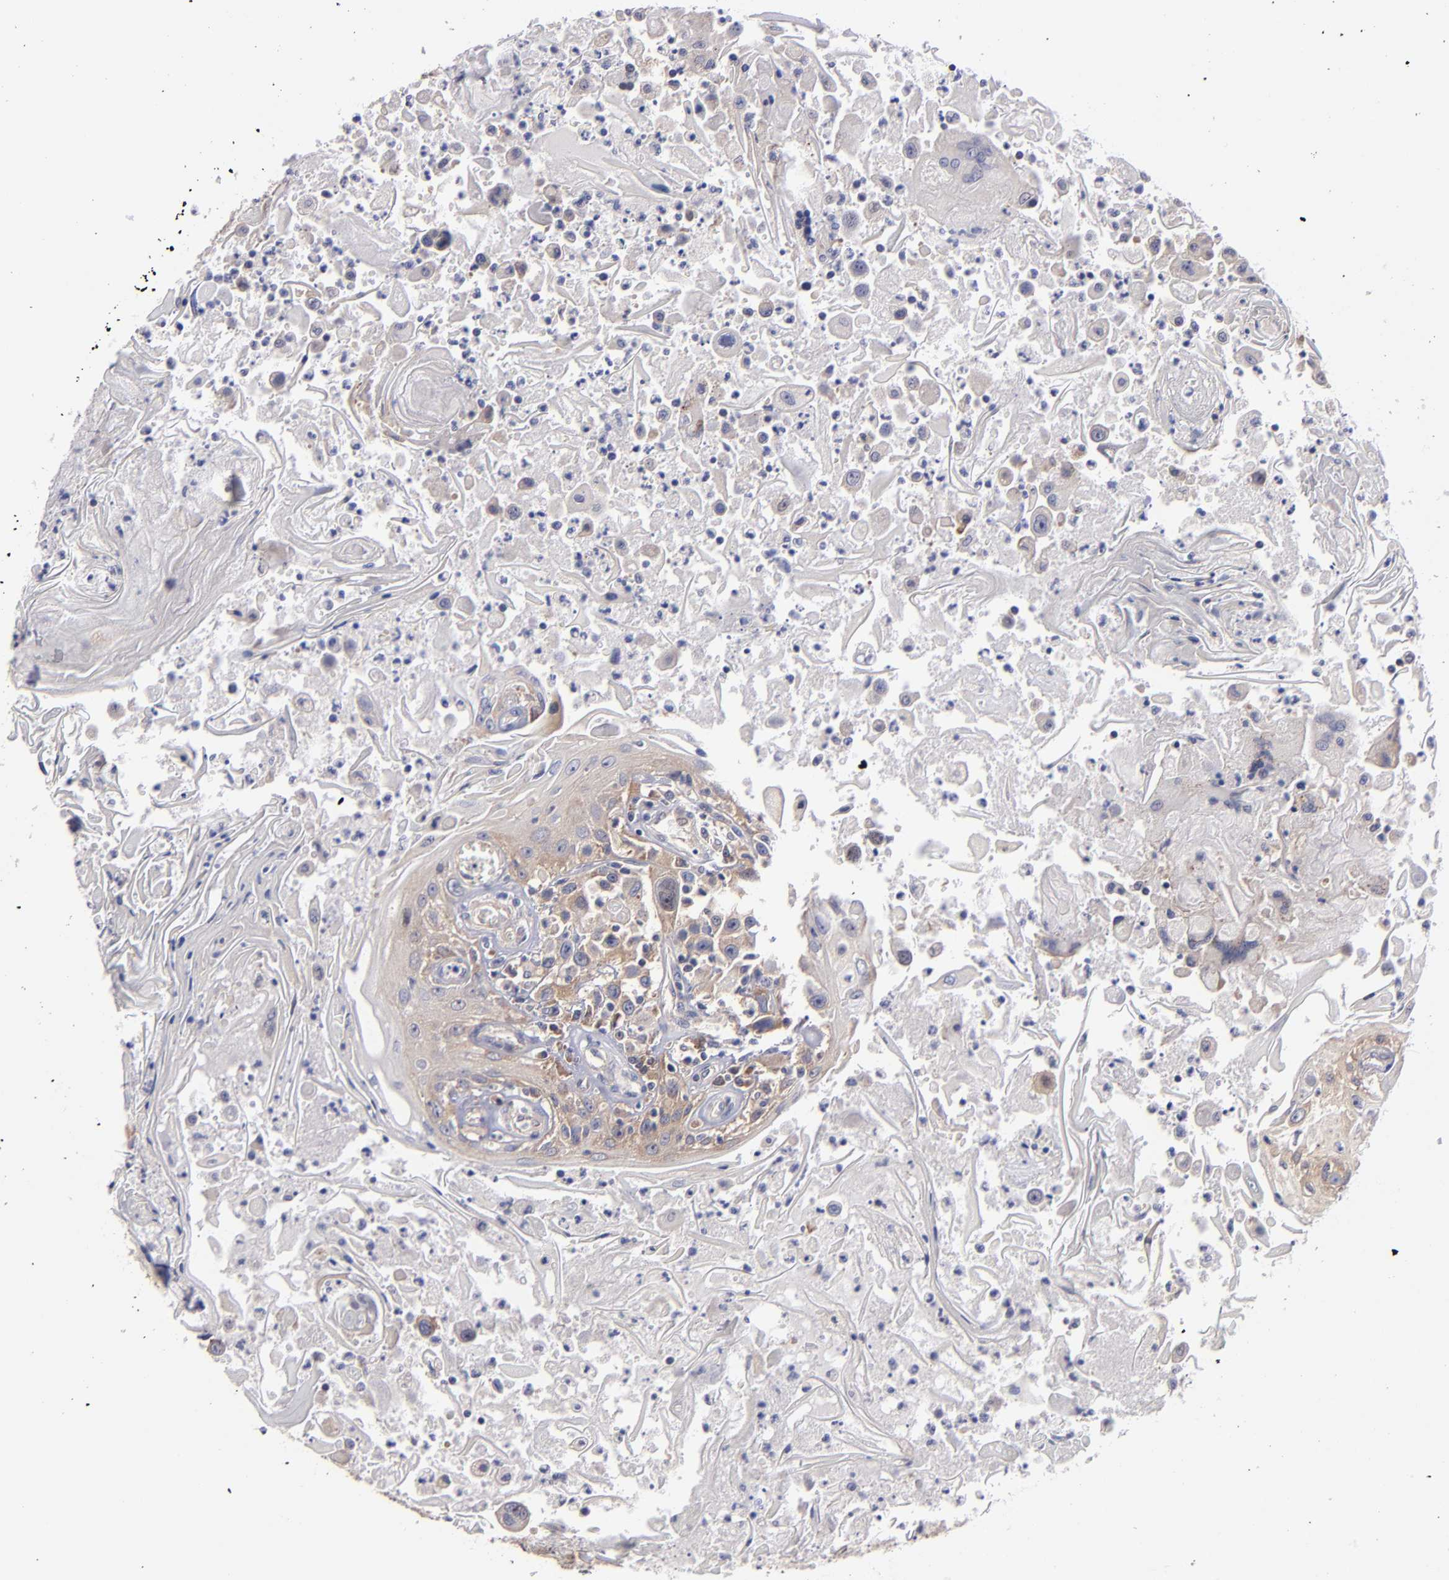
{"staining": {"intensity": "weak", "quantity": "25%-75%", "location": "cytoplasmic/membranous"}, "tissue": "head and neck cancer", "cell_type": "Tumor cells", "image_type": "cancer", "snomed": [{"axis": "morphology", "description": "Squamous cell carcinoma, NOS"}, {"axis": "topography", "description": "Oral tissue"}, {"axis": "topography", "description": "Head-Neck"}], "caption": "Tumor cells demonstrate weak cytoplasmic/membranous positivity in about 25%-75% of cells in head and neck squamous cell carcinoma.", "gene": "EIF3L", "patient": {"sex": "female", "age": 76}}